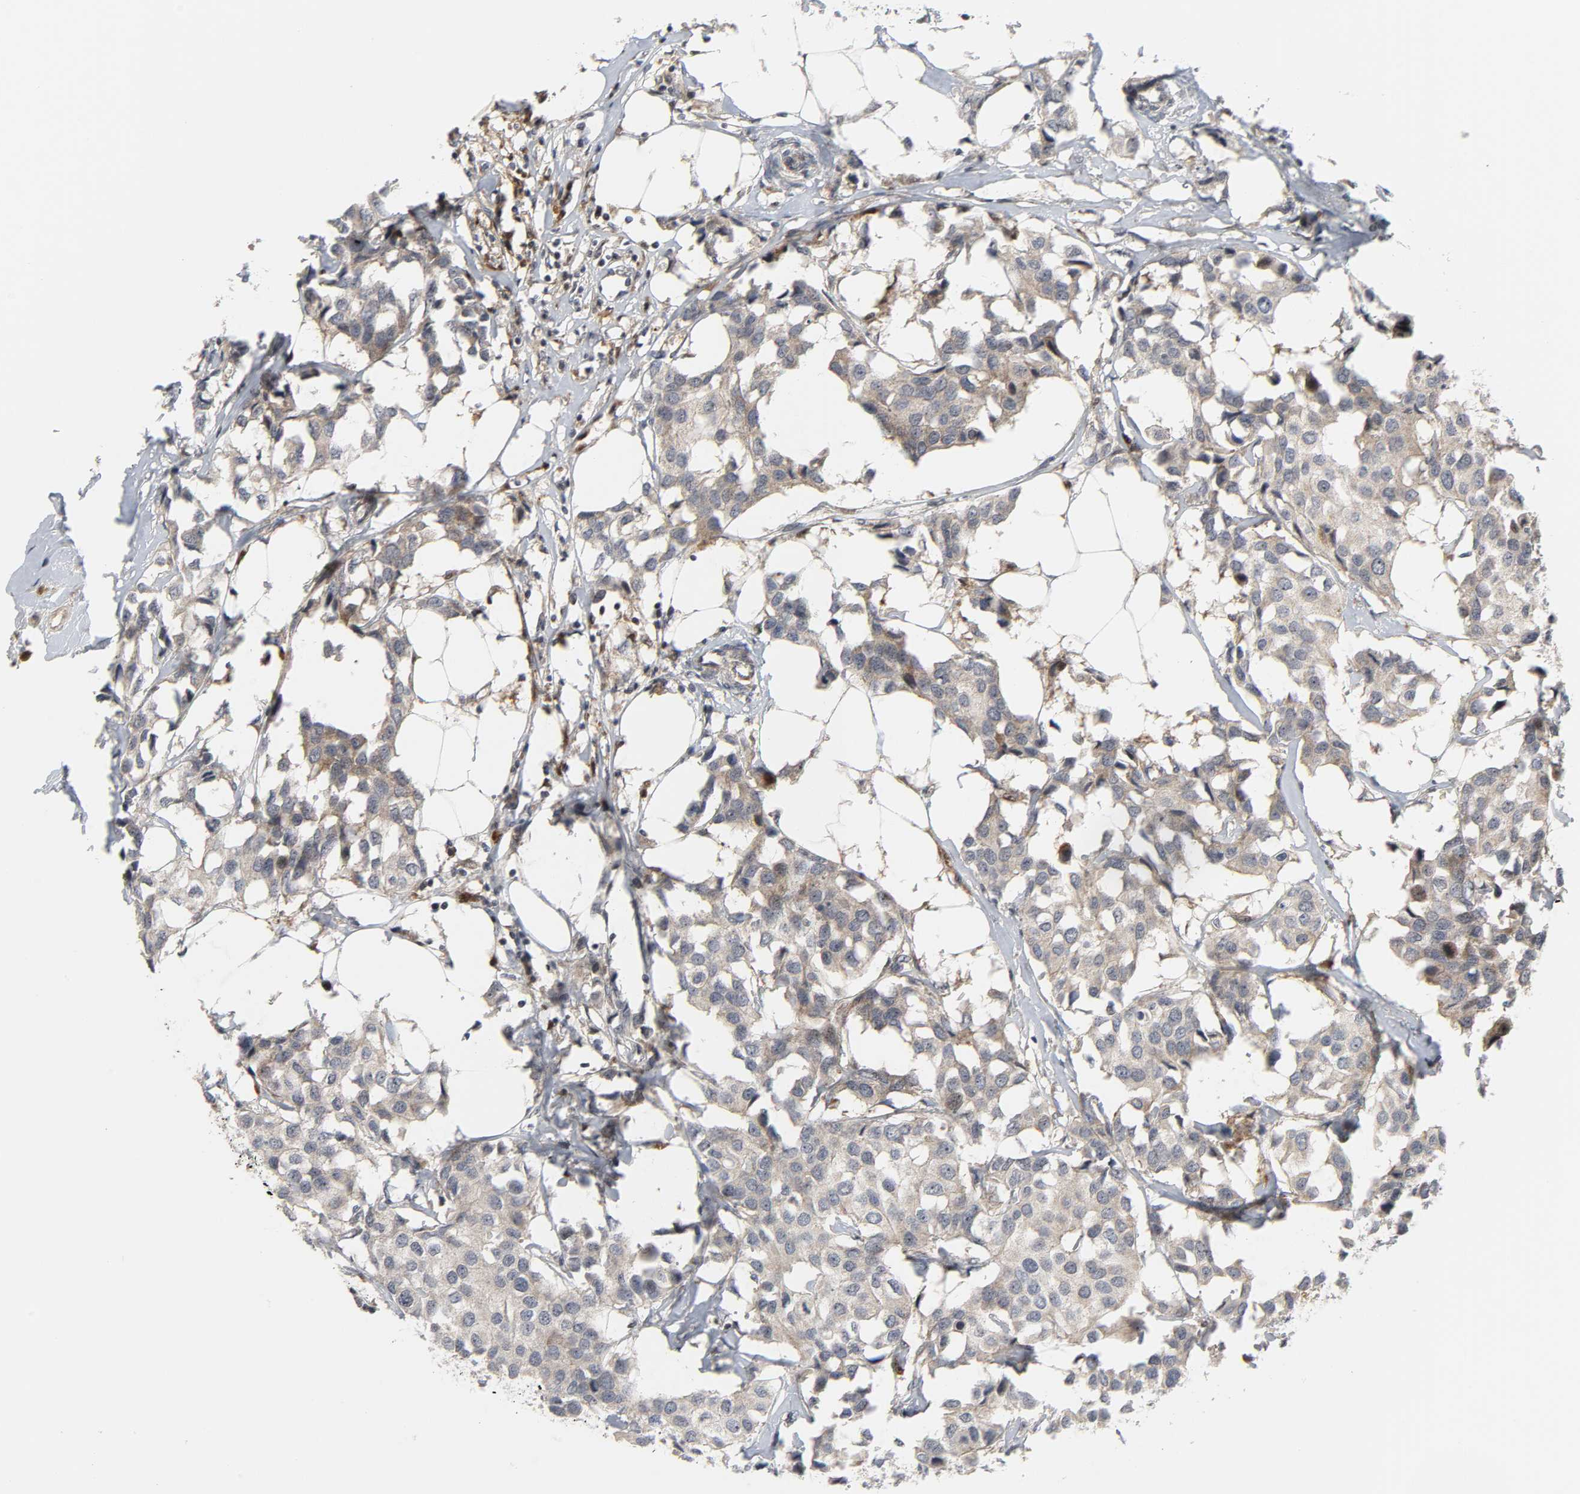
{"staining": {"intensity": "weak", "quantity": ">75%", "location": "cytoplasmic/membranous"}, "tissue": "breast cancer", "cell_type": "Tumor cells", "image_type": "cancer", "snomed": [{"axis": "morphology", "description": "Duct carcinoma"}, {"axis": "topography", "description": "Breast"}], "caption": "A high-resolution histopathology image shows immunohistochemistry staining of breast cancer, which shows weak cytoplasmic/membranous positivity in approximately >75% of tumor cells. The staining is performed using DAB brown chromogen to label protein expression. The nuclei are counter-stained blue using hematoxylin.", "gene": "CHUK", "patient": {"sex": "female", "age": 80}}